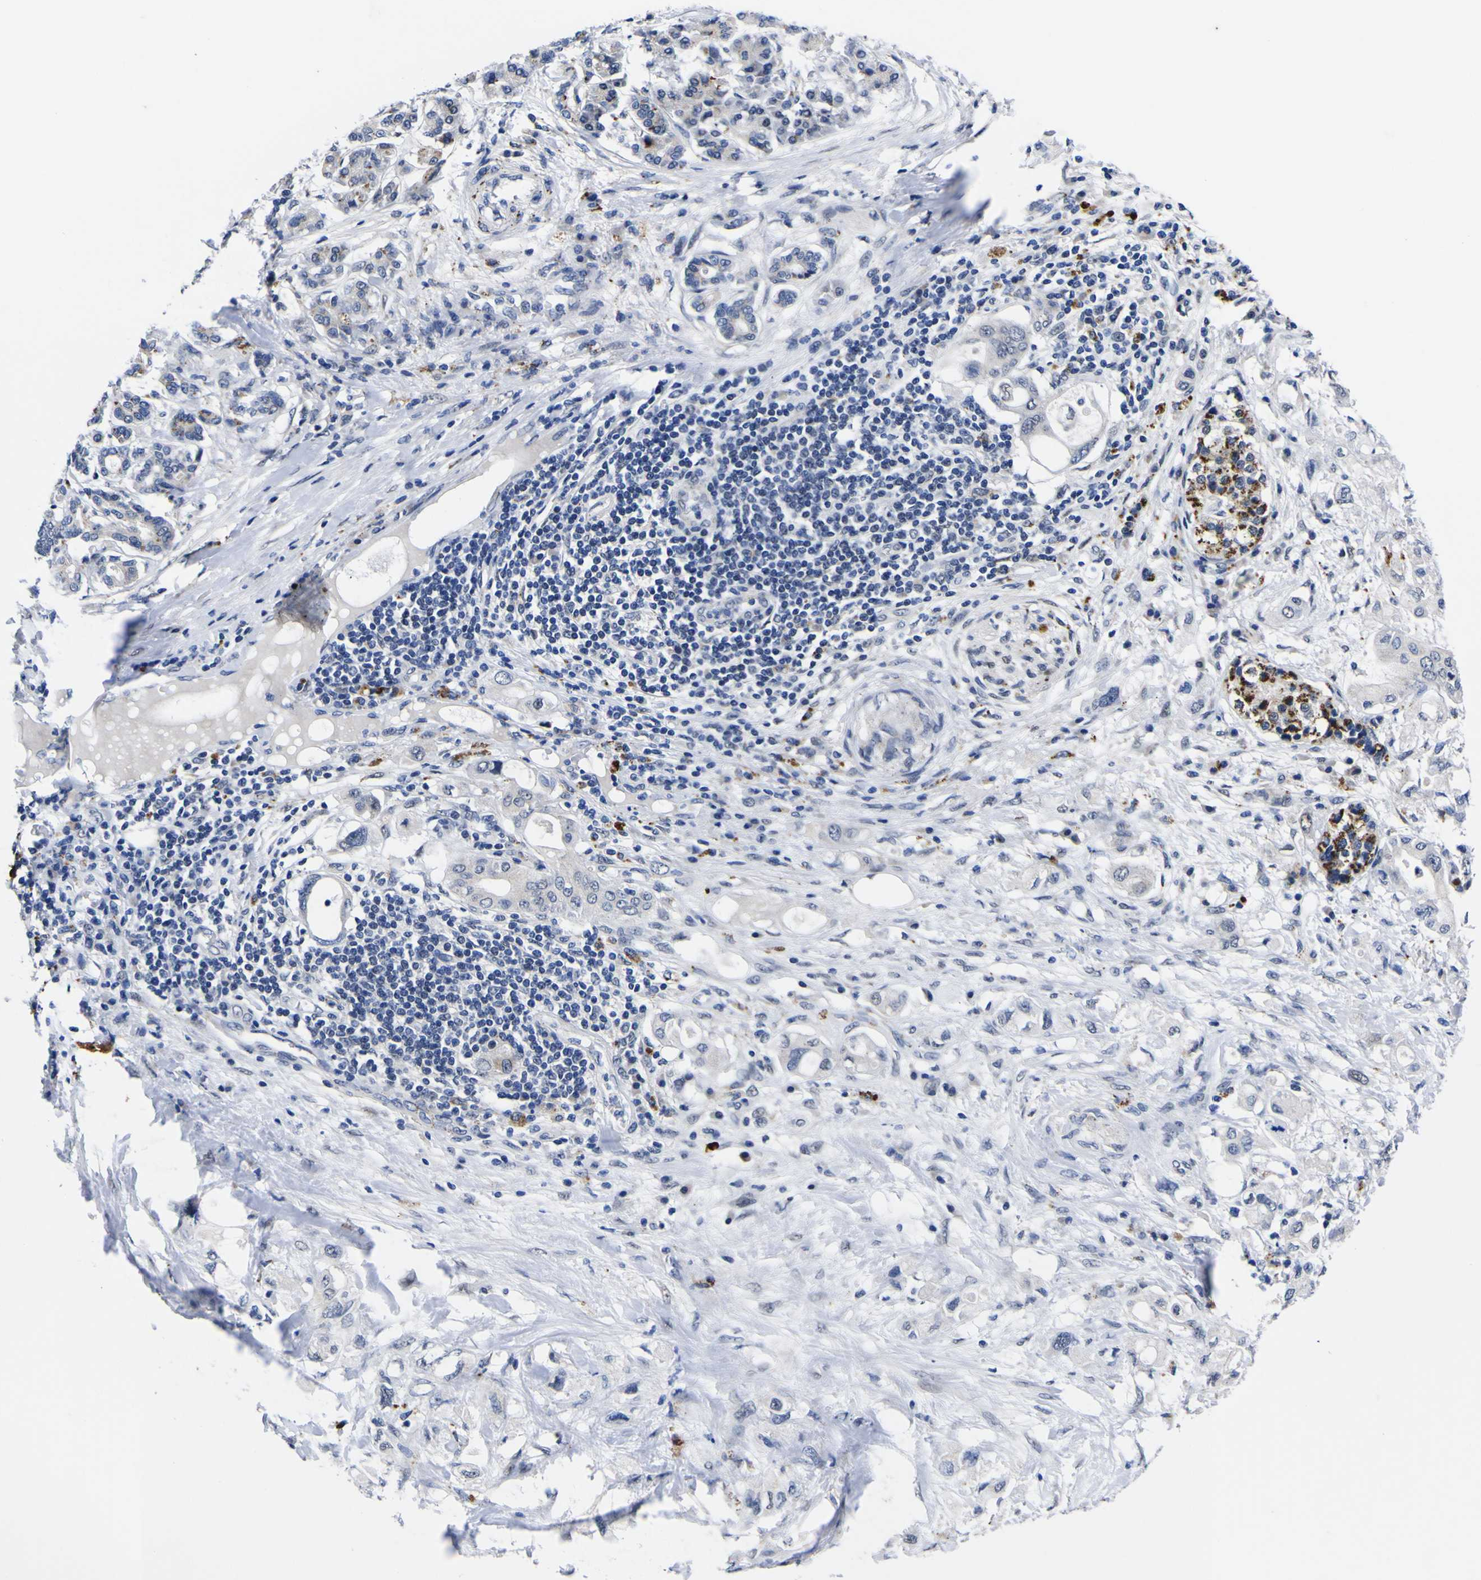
{"staining": {"intensity": "negative", "quantity": "none", "location": "none"}, "tissue": "pancreatic cancer", "cell_type": "Tumor cells", "image_type": "cancer", "snomed": [{"axis": "morphology", "description": "Adenocarcinoma, NOS"}, {"axis": "topography", "description": "Pancreas"}], "caption": "A high-resolution histopathology image shows IHC staining of pancreatic cancer (adenocarcinoma), which shows no significant staining in tumor cells.", "gene": "IGFLR1", "patient": {"sex": "female", "age": 56}}